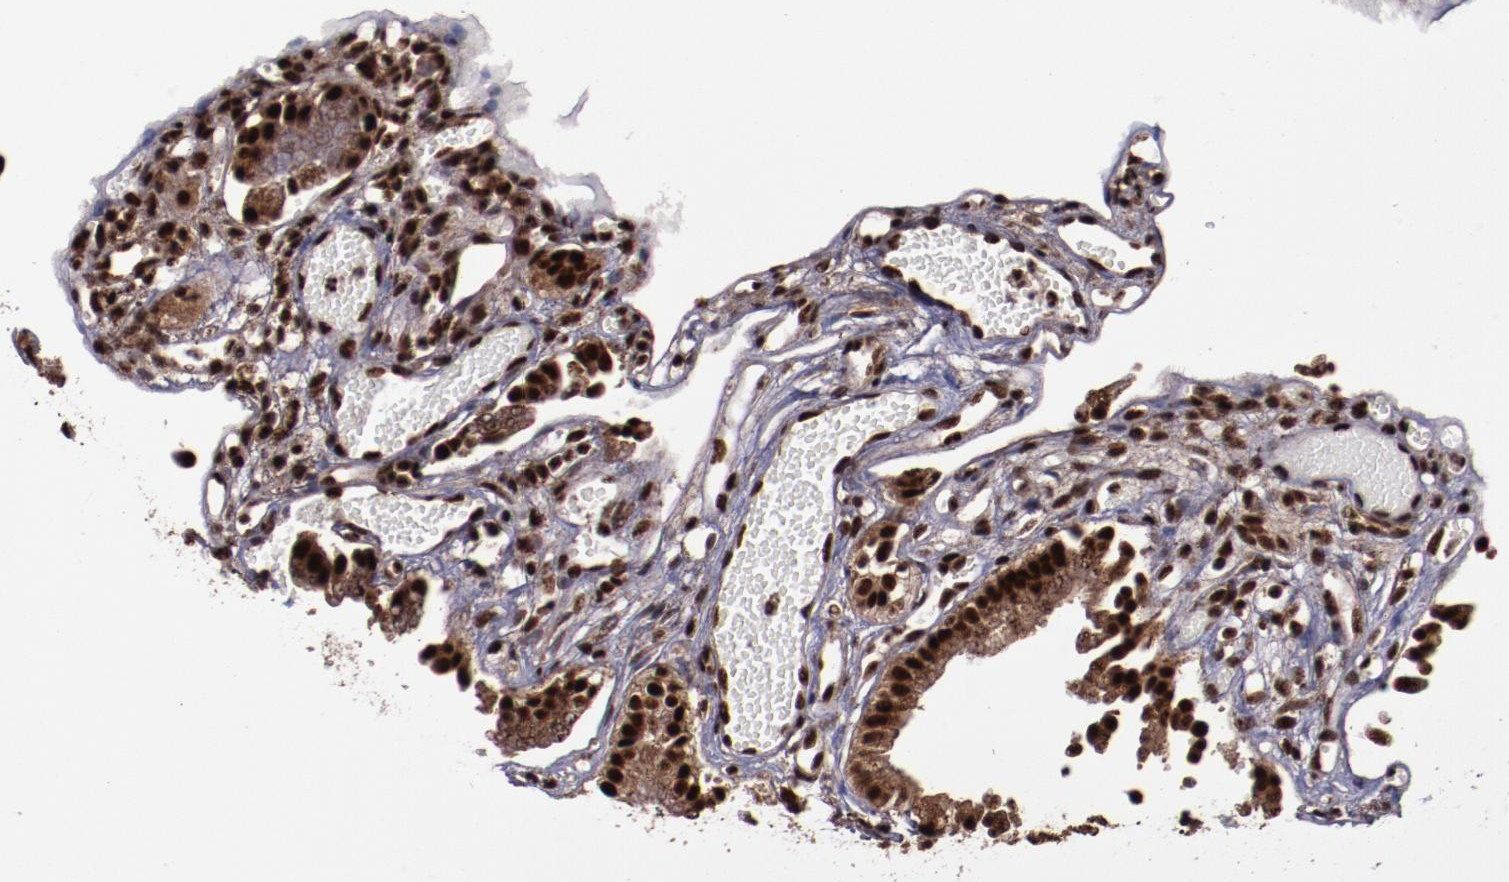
{"staining": {"intensity": "strong", "quantity": ">75%", "location": "cytoplasmic/membranous,nuclear"}, "tissue": "gallbladder", "cell_type": "Glandular cells", "image_type": "normal", "snomed": [{"axis": "morphology", "description": "Normal tissue, NOS"}, {"axis": "topography", "description": "Gallbladder"}], "caption": "The immunohistochemical stain shows strong cytoplasmic/membranous,nuclear positivity in glandular cells of benign gallbladder.", "gene": "SNW1", "patient": {"sex": "male", "age": 65}}